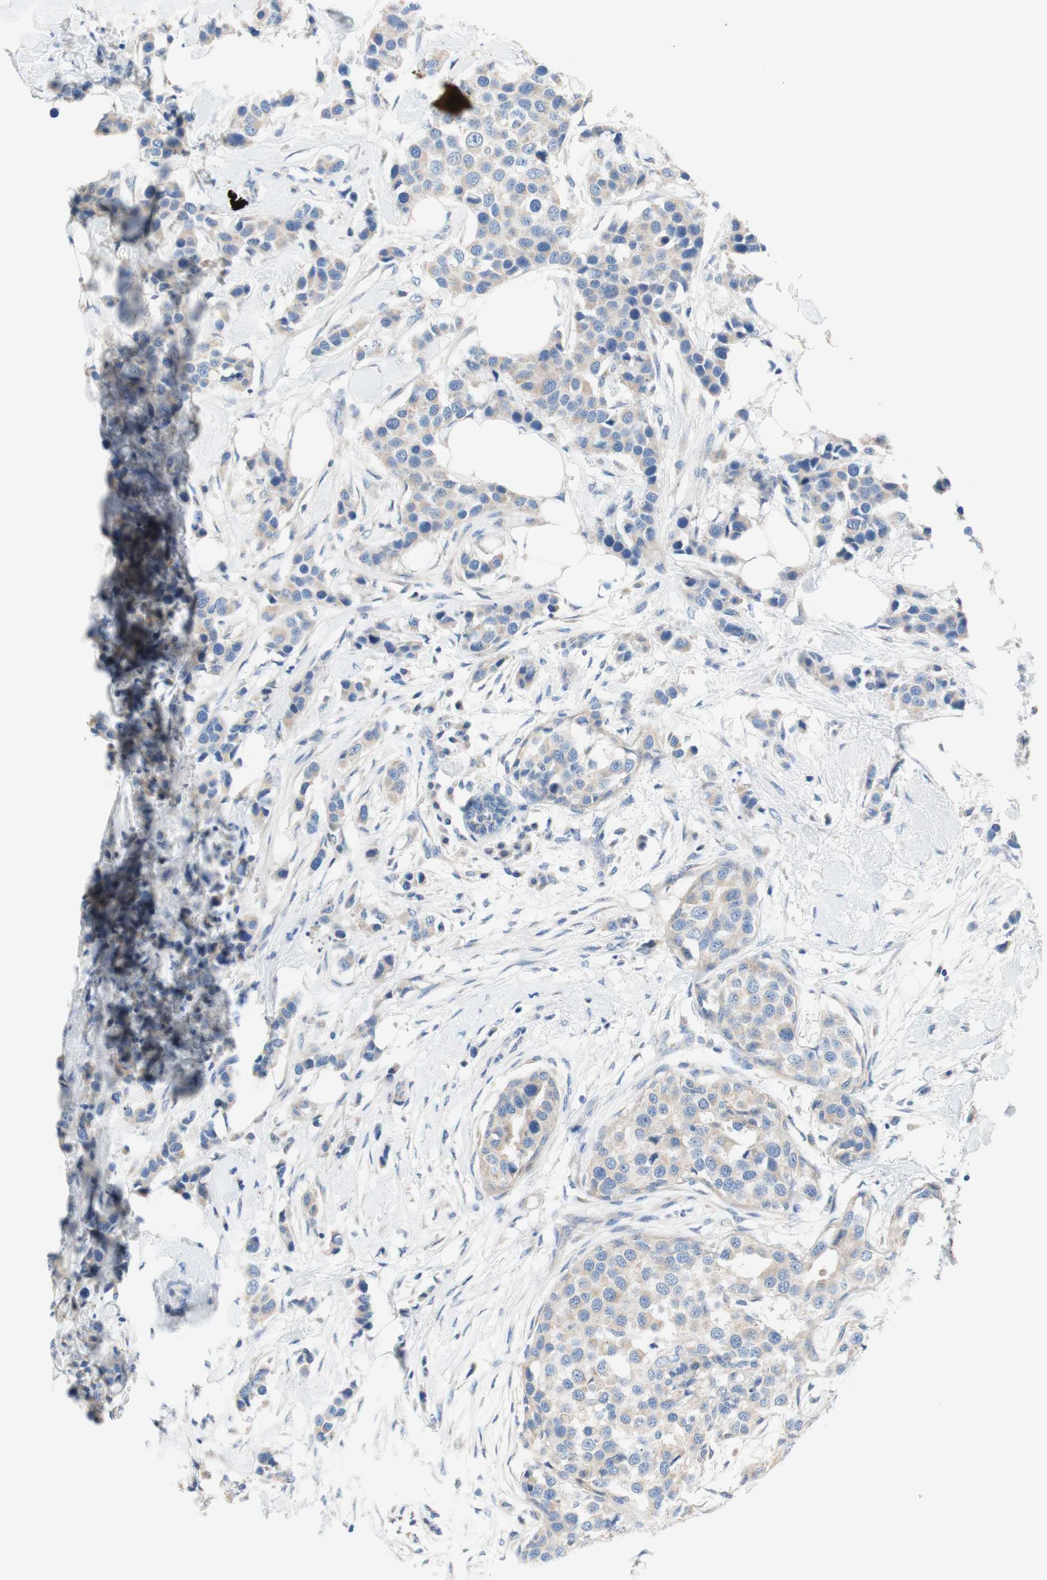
{"staining": {"intensity": "weak", "quantity": ">75%", "location": "cytoplasmic/membranous"}, "tissue": "breast cancer", "cell_type": "Tumor cells", "image_type": "cancer", "snomed": [{"axis": "morphology", "description": "Normal tissue, NOS"}, {"axis": "morphology", "description": "Duct carcinoma"}, {"axis": "topography", "description": "Breast"}], "caption": "The micrograph reveals immunohistochemical staining of breast cancer (intraductal carcinoma). There is weak cytoplasmic/membranous expression is appreciated in approximately >75% of tumor cells.", "gene": "F3", "patient": {"sex": "female", "age": 50}}